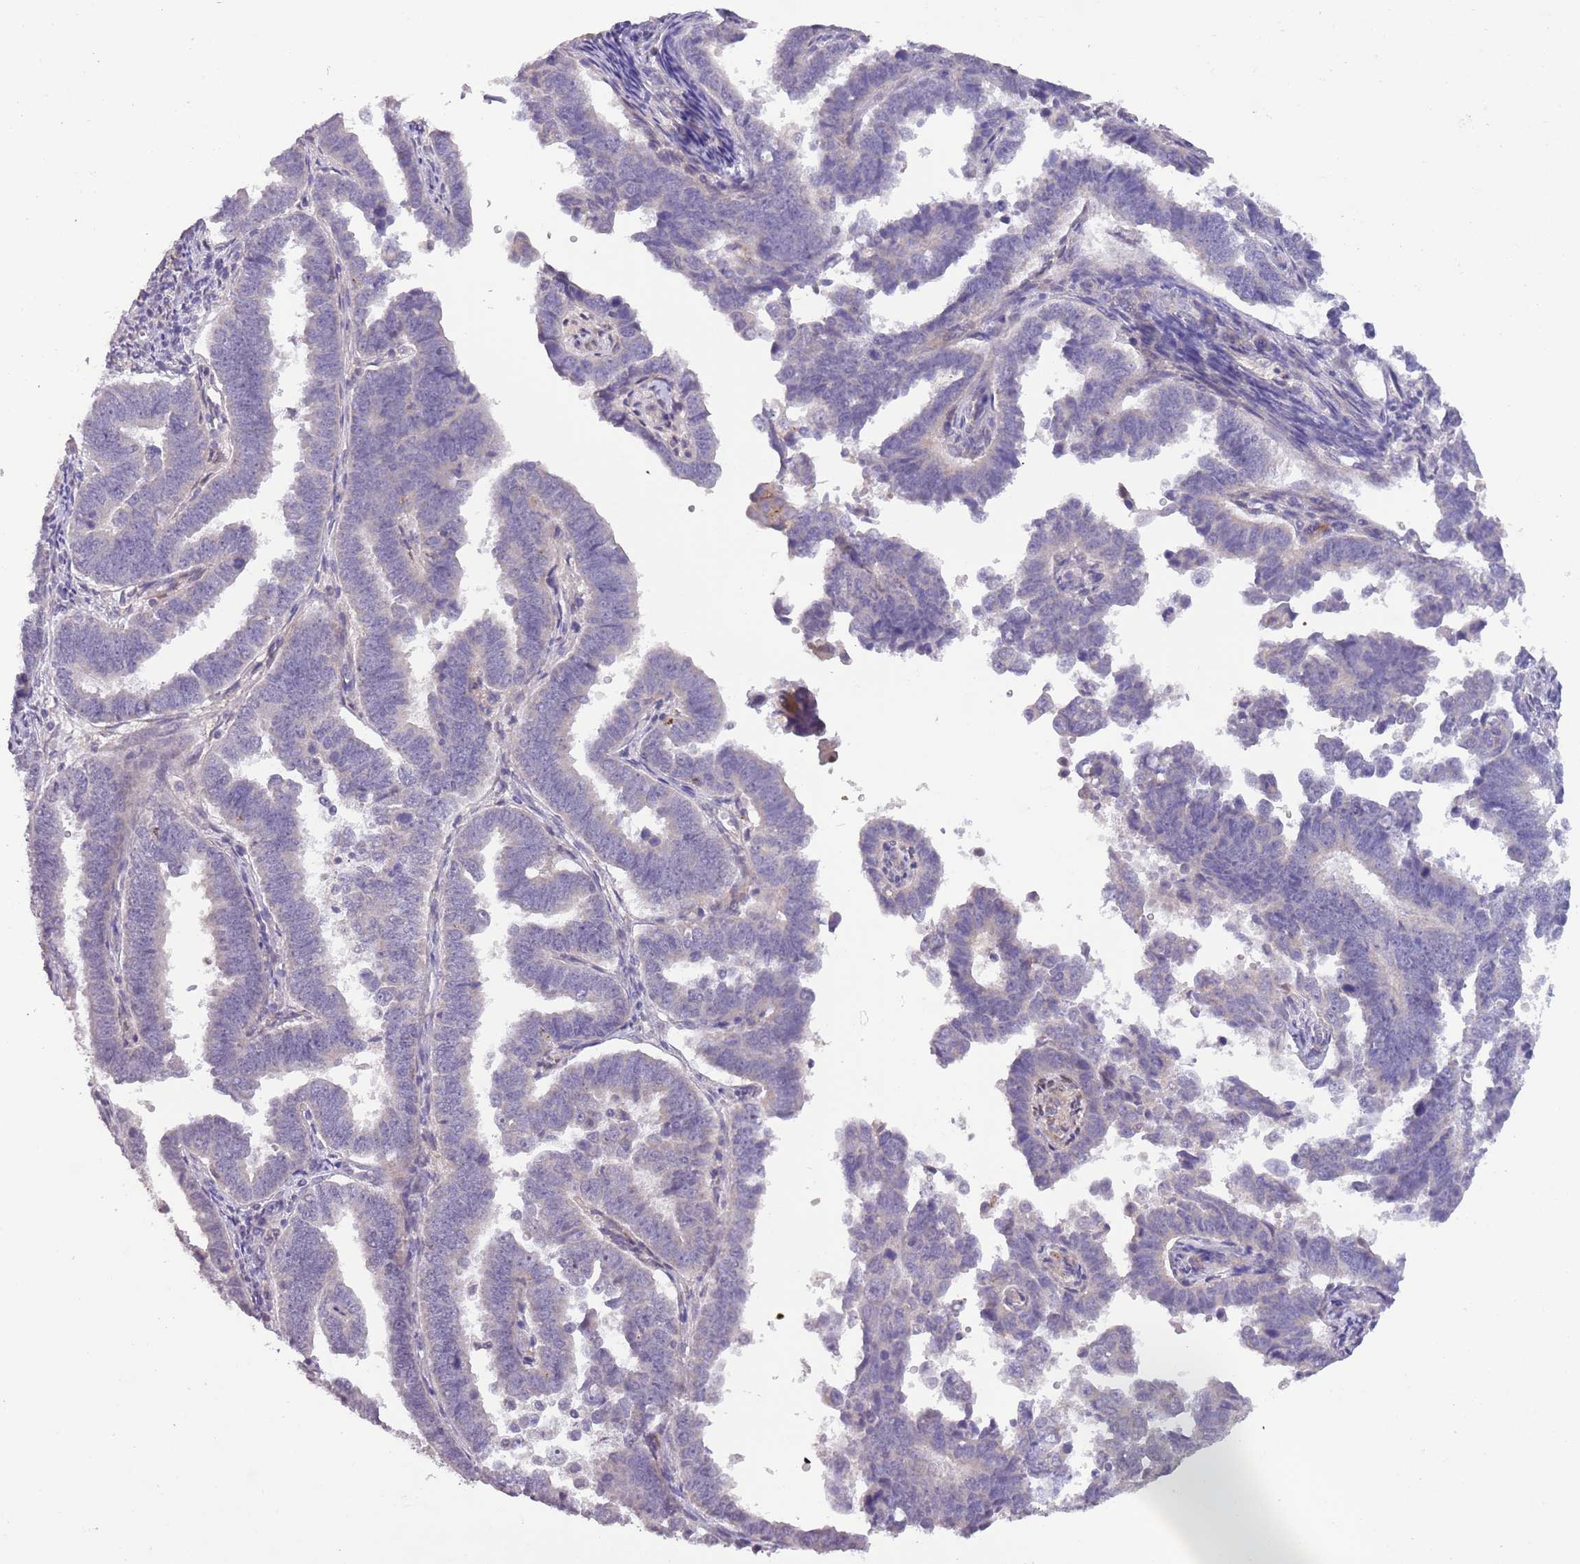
{"staining": {"intensity": "negative", "quantity": "none", "location": "none"}, "tissue": "endometrial cancer", "cell_type": "Tumor cells", "image_type": "cancer", "snomed": [{"axis": "morphology", "description": "Adenocarcinoma, NOS"}, {"axis": "topography", "description": "Endometrium"}], "caption": "DAB immunohistochemical staining of adenocarcinoma (endometrial) demonstrates no significant expression in tumor cells. Brightfield microscopy of immunohistochemistry stained with DAB (3,3'-diaminobenzidine) (brown) and hematoxylin (blue), captured at high magnification.", "gene": "ZNF658", "patient": {"sex": "female", "age": 75}}